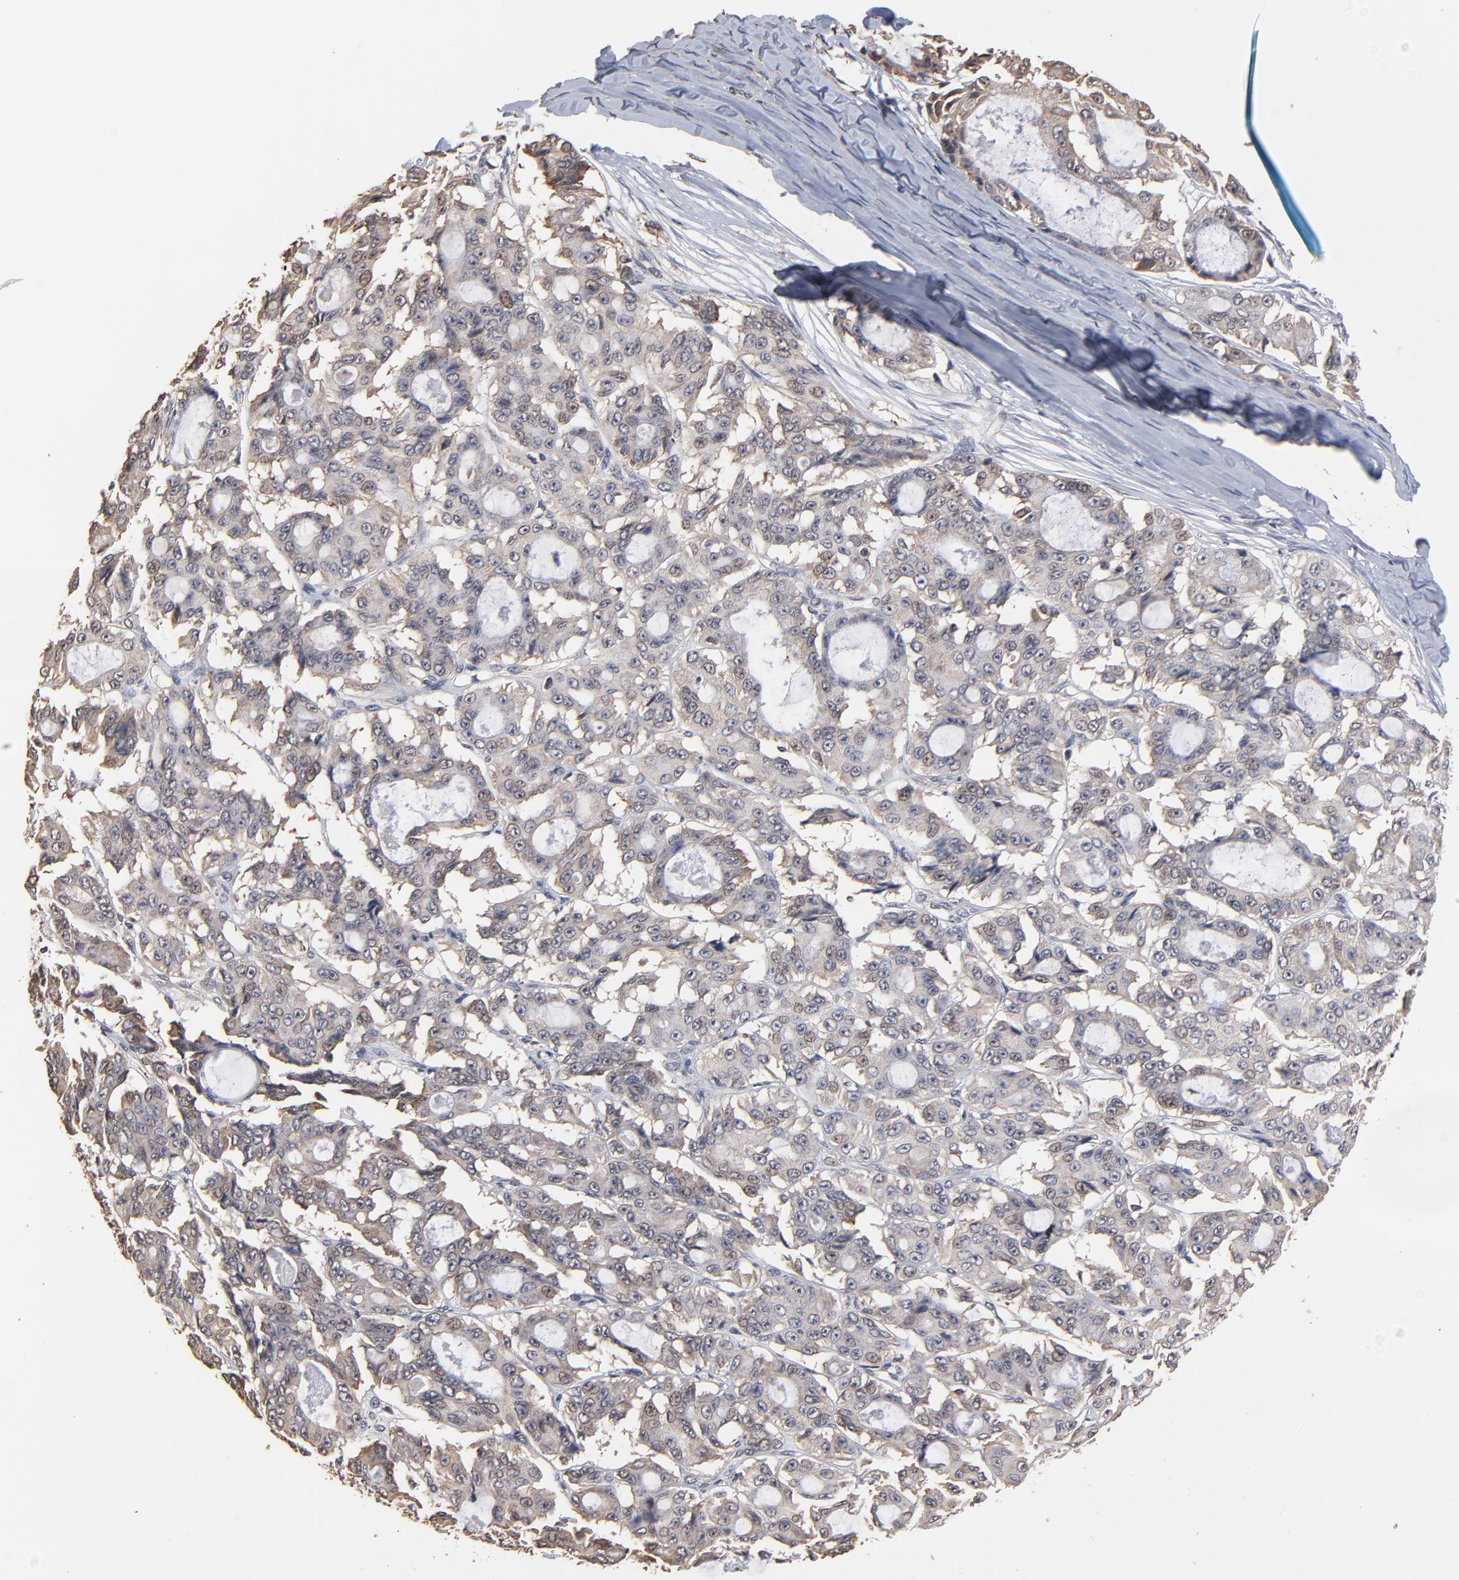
{"staining": {"intensity": "weak", "quantity": "25%-75%", "location": "cytoplasmic/membranous"}, "tissue": "ovarian cancer", "cell_type": "Tumor cells", "image_type": "cancer", "snomed": [{"axis": "morphology", "description": "Carcinoma, endometroid"}, {"axis": "topography", "description": "Ovary"}], "caption": "Brown immunohistochemical staining in human endometroid carcinoma (ovarian) demonstrates weak cytoplasmic/membranous positivity in about 25%-75% of tumor cells.", "gene": "CHM", "patient": {"sex": "female", "age": 61}}